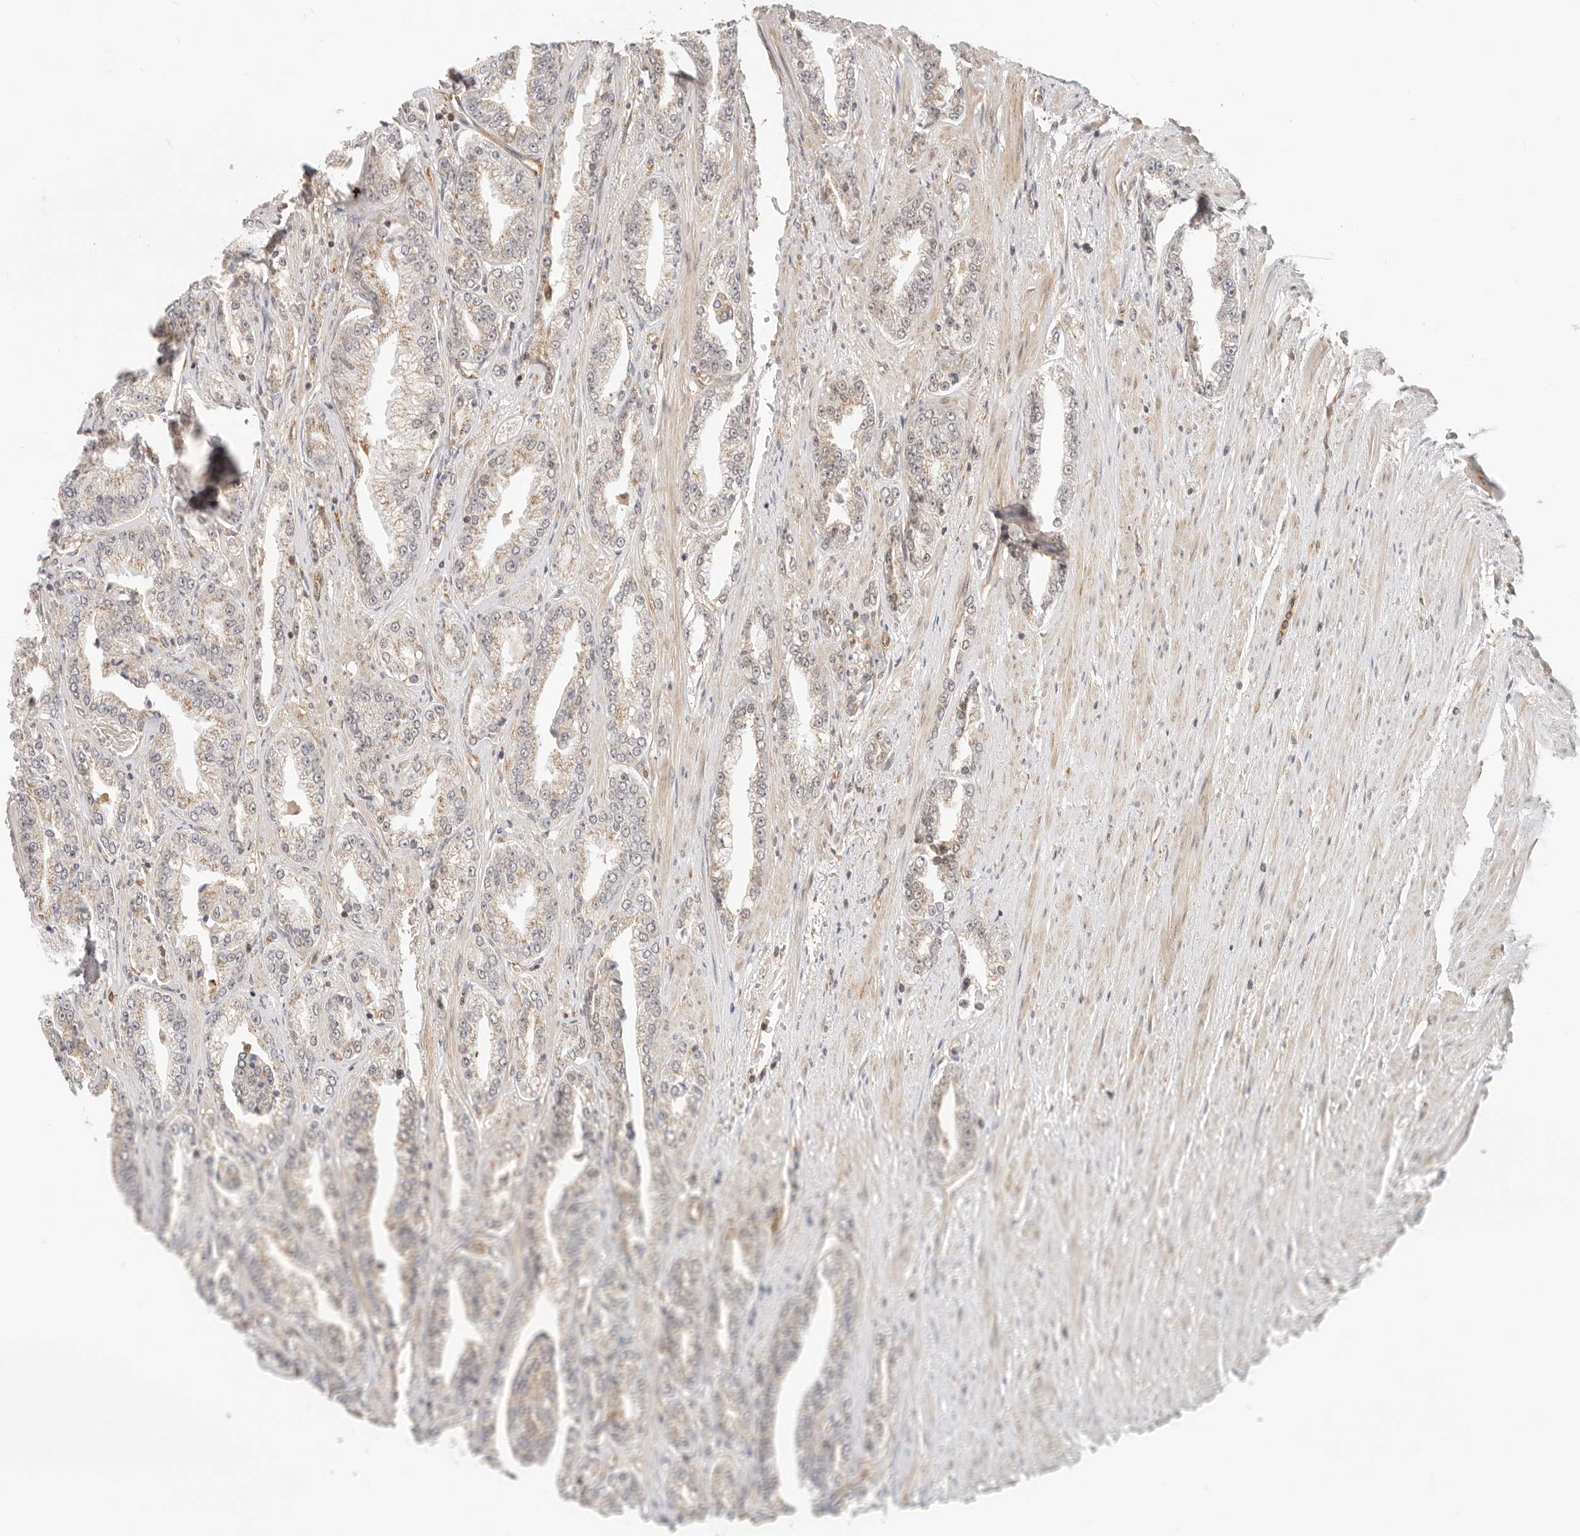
{"staining": {"intensity": "weak", "quantity": "<25%", "location": "nuclear"}, "tissue": "prostate cancer", "cell_type": "Tumor cells", "image_type": "cancer", "snomed": [{"axis": "morphology", "description": "Adenocarcinoma, High grade"}, {"axis": "topography", "description": "Prostate"}], "caption": "Prostate cancer (adenocarcinoma (high-grade)) was stained to show a protein in brown. There is no significant positivity in tumor cells.", "gene": "HEXD", "patient": {"sex": "male", "age": 71}}